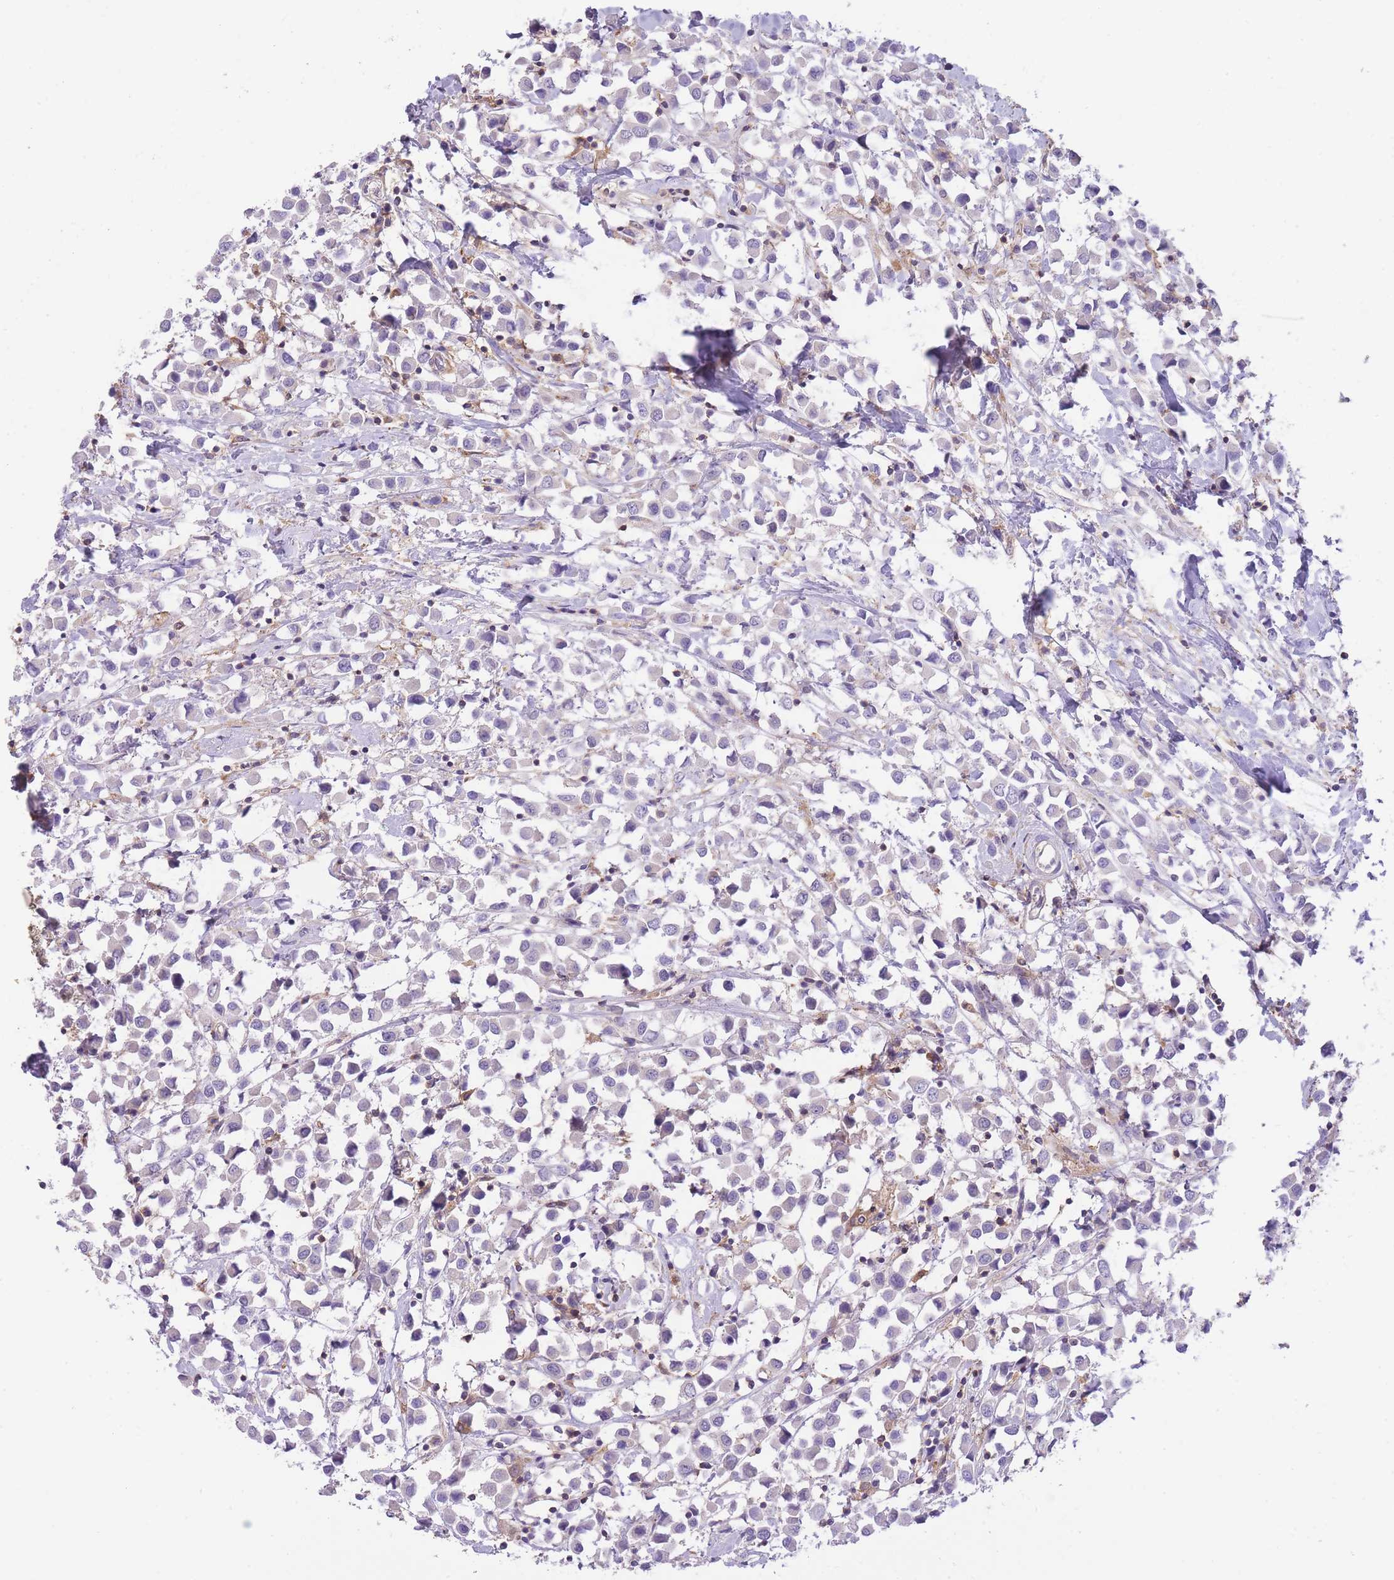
{"staining": {"intensity": "negative", "quantity": "none", "location": "none"}, "tissue": "breast cancer", "cell_type": "Tumor cells", "image_type": "cancer", "snomed": [{"axis": "morphology", "description": "Duct carcinoma"}, {"axis": "topography", "description": "Breast"}], "caption": "Intraductal carcinoma (breast) stained for a protein using immunohistochemistry demonstrates no staining tumor cells.", "gene": "PRKAR1A", "patient": {"sex": "female", "age": 61}}